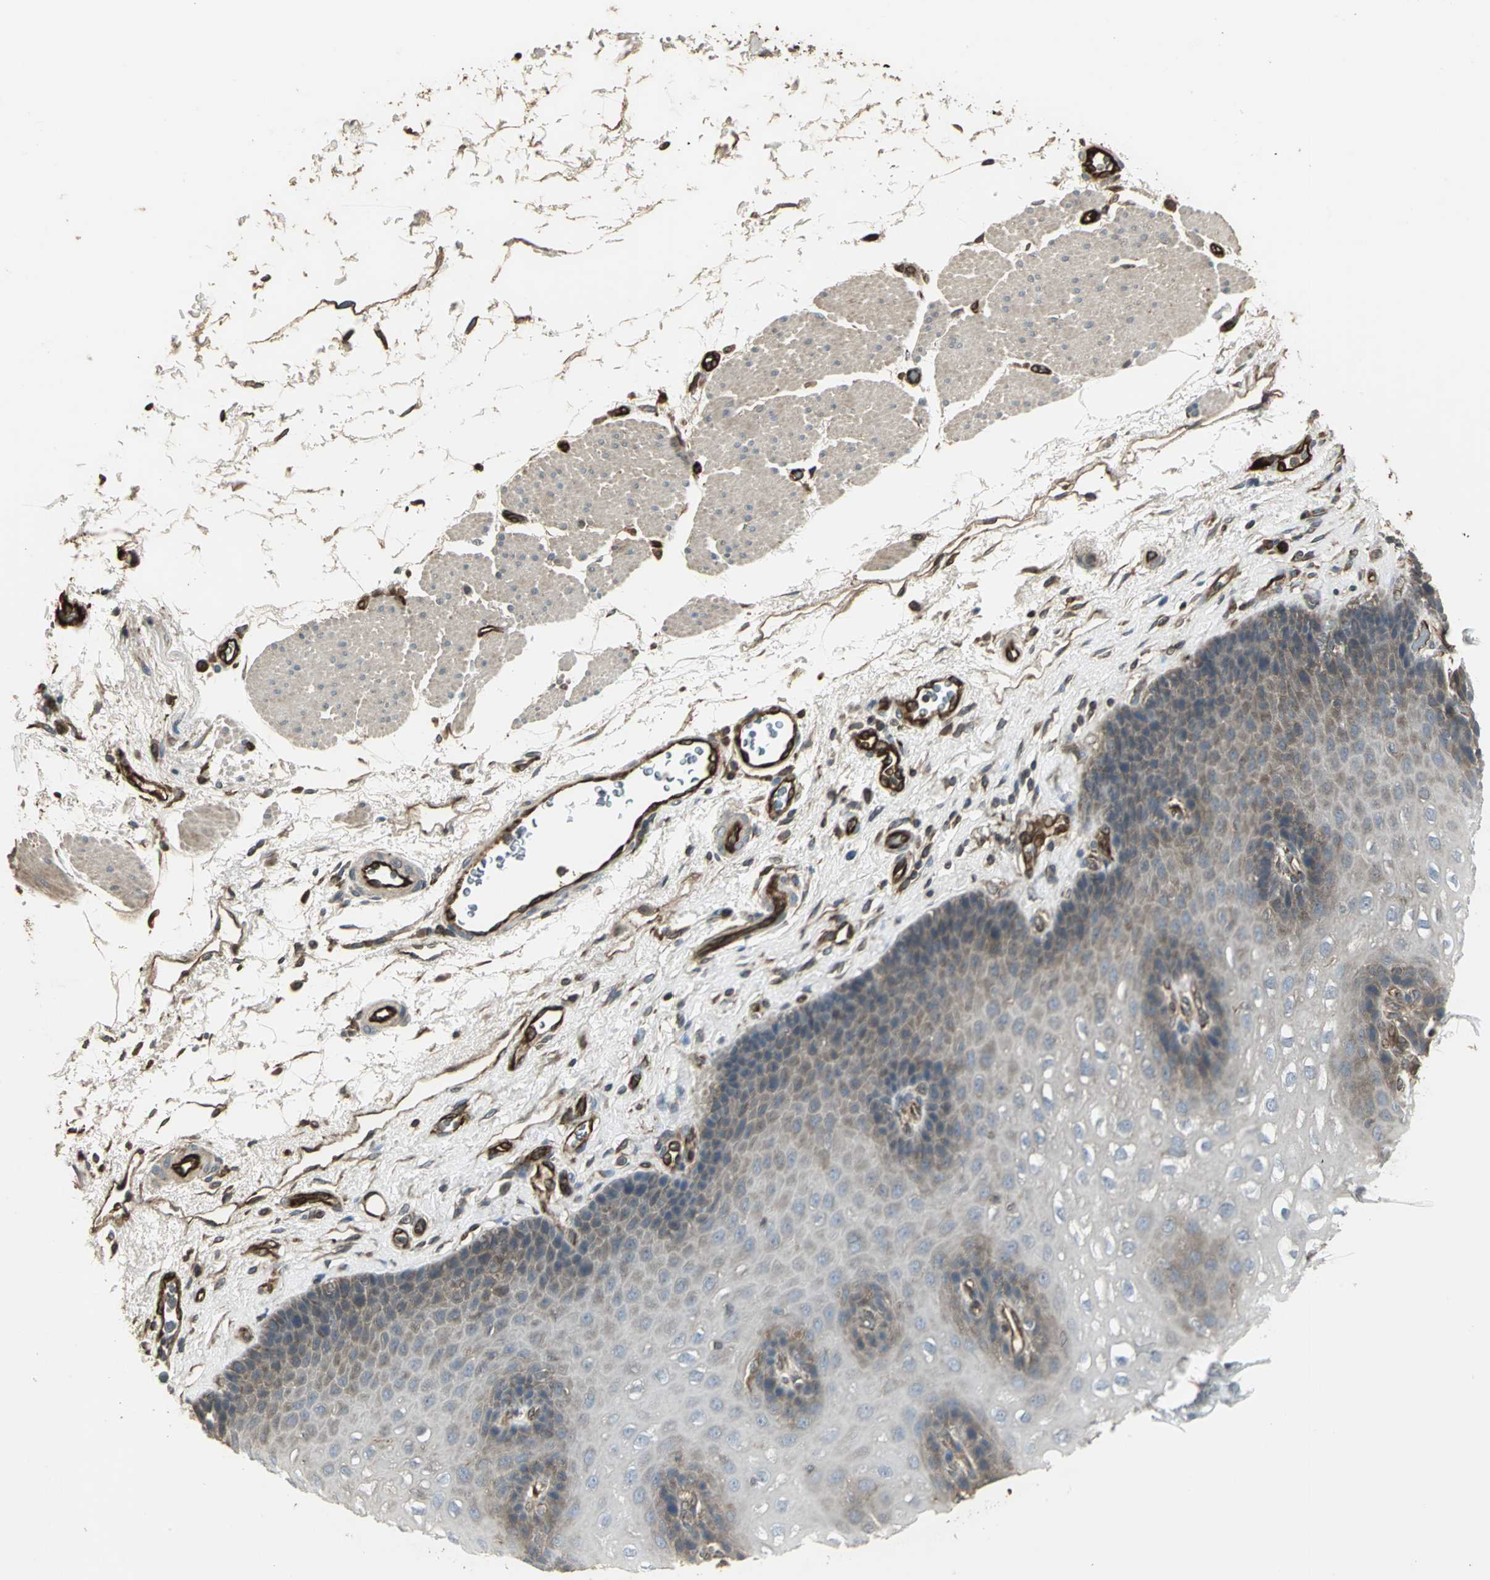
{"staining": {"intensity": "moderate", "quantity": "25%-75%", "location": "cytoplasmic/membranous"}, "tissue": "esophagus", "cell_type": "Squamous epithelial cells", "image_type": "normal", "snomed": [{"axis": "morphology", "description": "Normal tissue, NOS"}, {"axis": "topography", "description": "Esophagus"}], "caption": "Immunohistochemistry (IHC) (DAB) staining of unremarkable human esophagus displays moderate cytoplasmic/membranous protein staining in approximately 25%-75% of squamous epithelial cells.", "gene": "PRXL2B", "patient": {"sex": "female", "age": 72}}